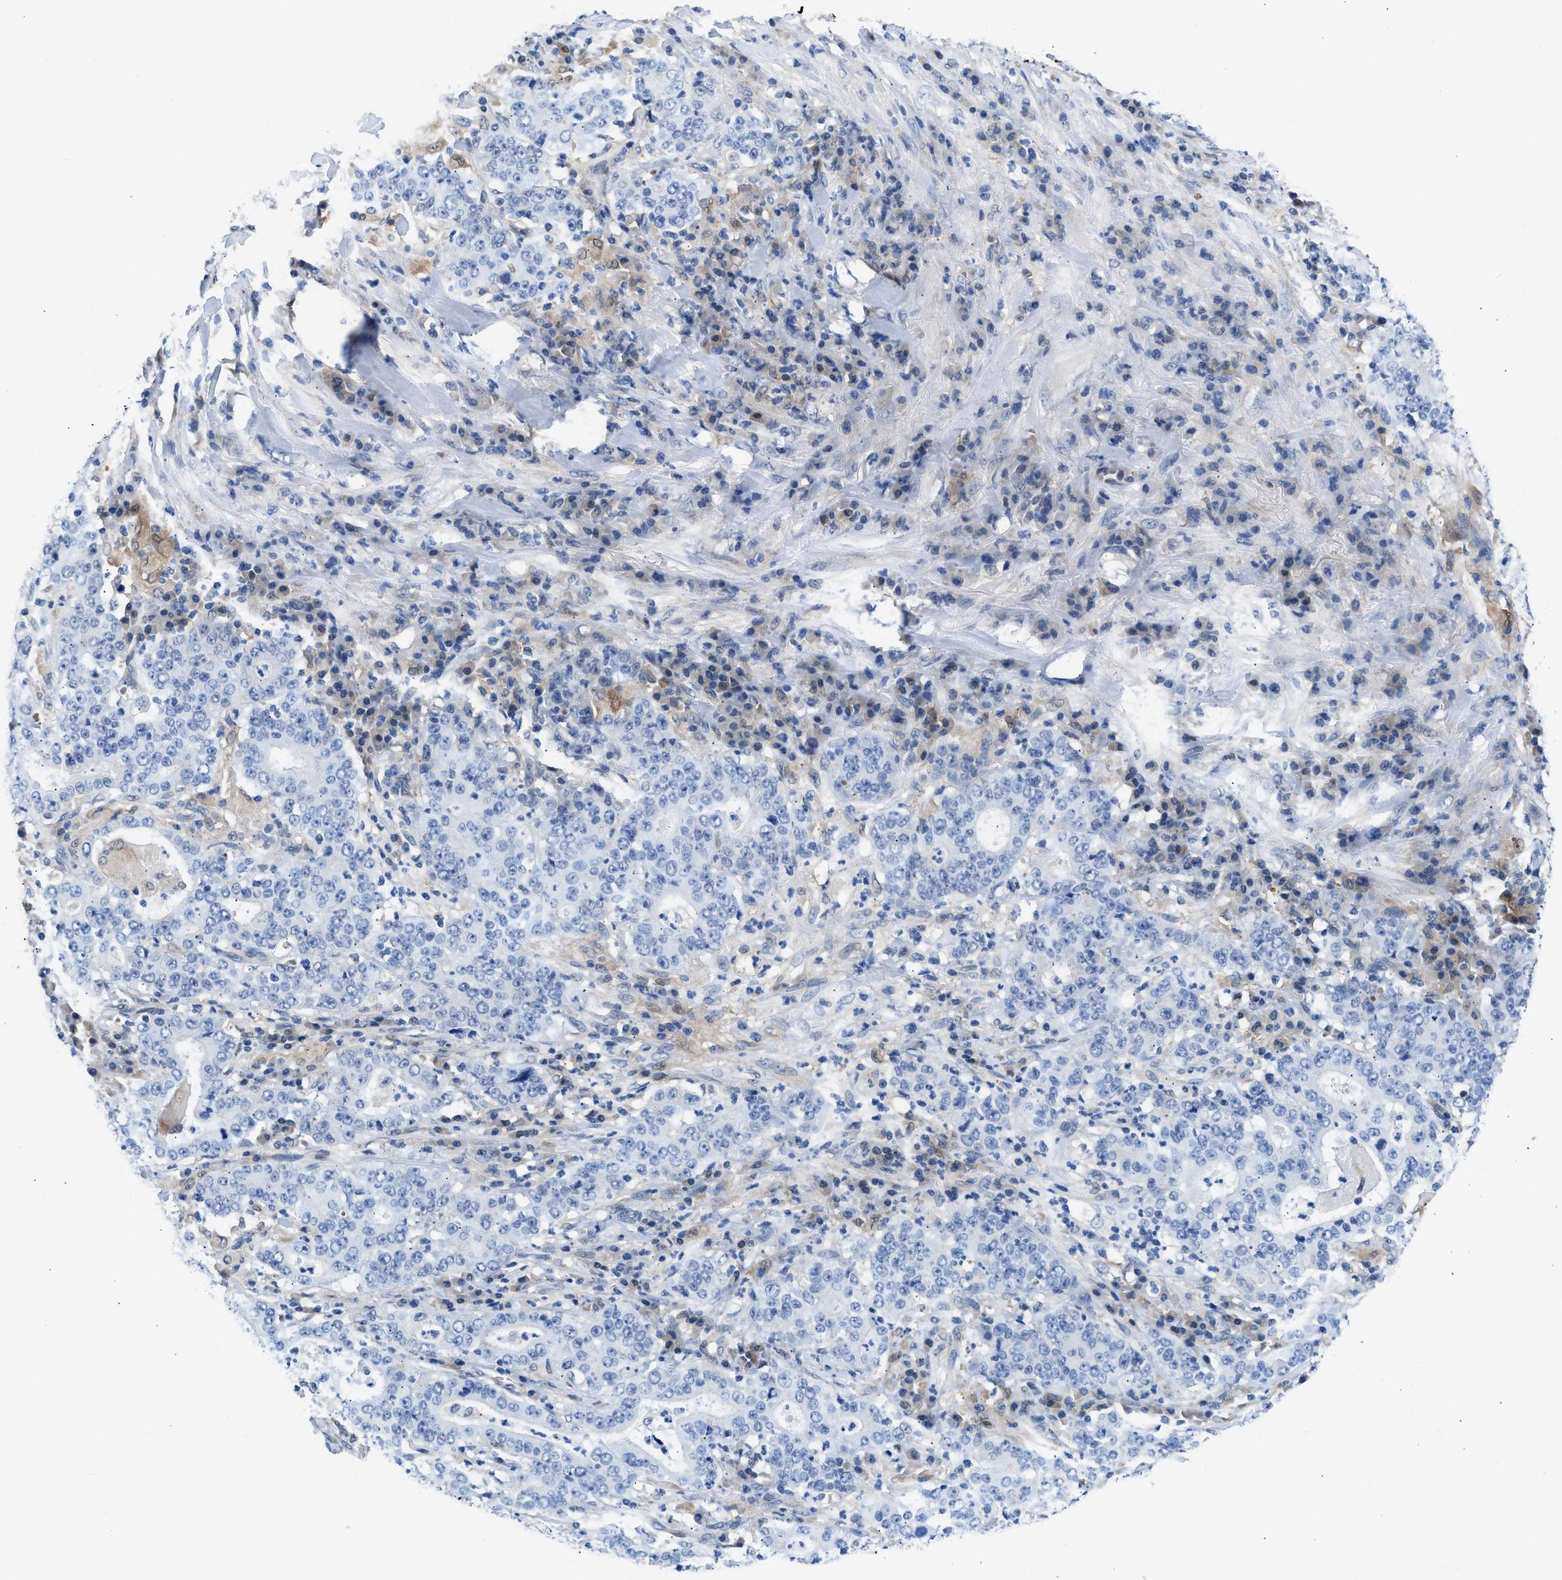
{"staining": {"intensity": "negative", "quantity": "none", "location": "none"}, "tissue": "stomach cancer", "cell_type": "Tumor cells", "image_type": "cancer", "snomed": [{"axis": "morphology", "description": "Normal tissue, NOS"}, {"axis": "morphology", "description": "Adenocarcinoma, NOS"}, {"axis": "topography", "description": "Stomach, upper"}, {"axis": "topography", "description": "Stomach"}], "caption": "Stomach adenocarcinoma was stained to show a protein in brown. There is no significant expression in tumor cells.", "gene": "CBR1", "patient": {"sex": "male", "age": 59}}